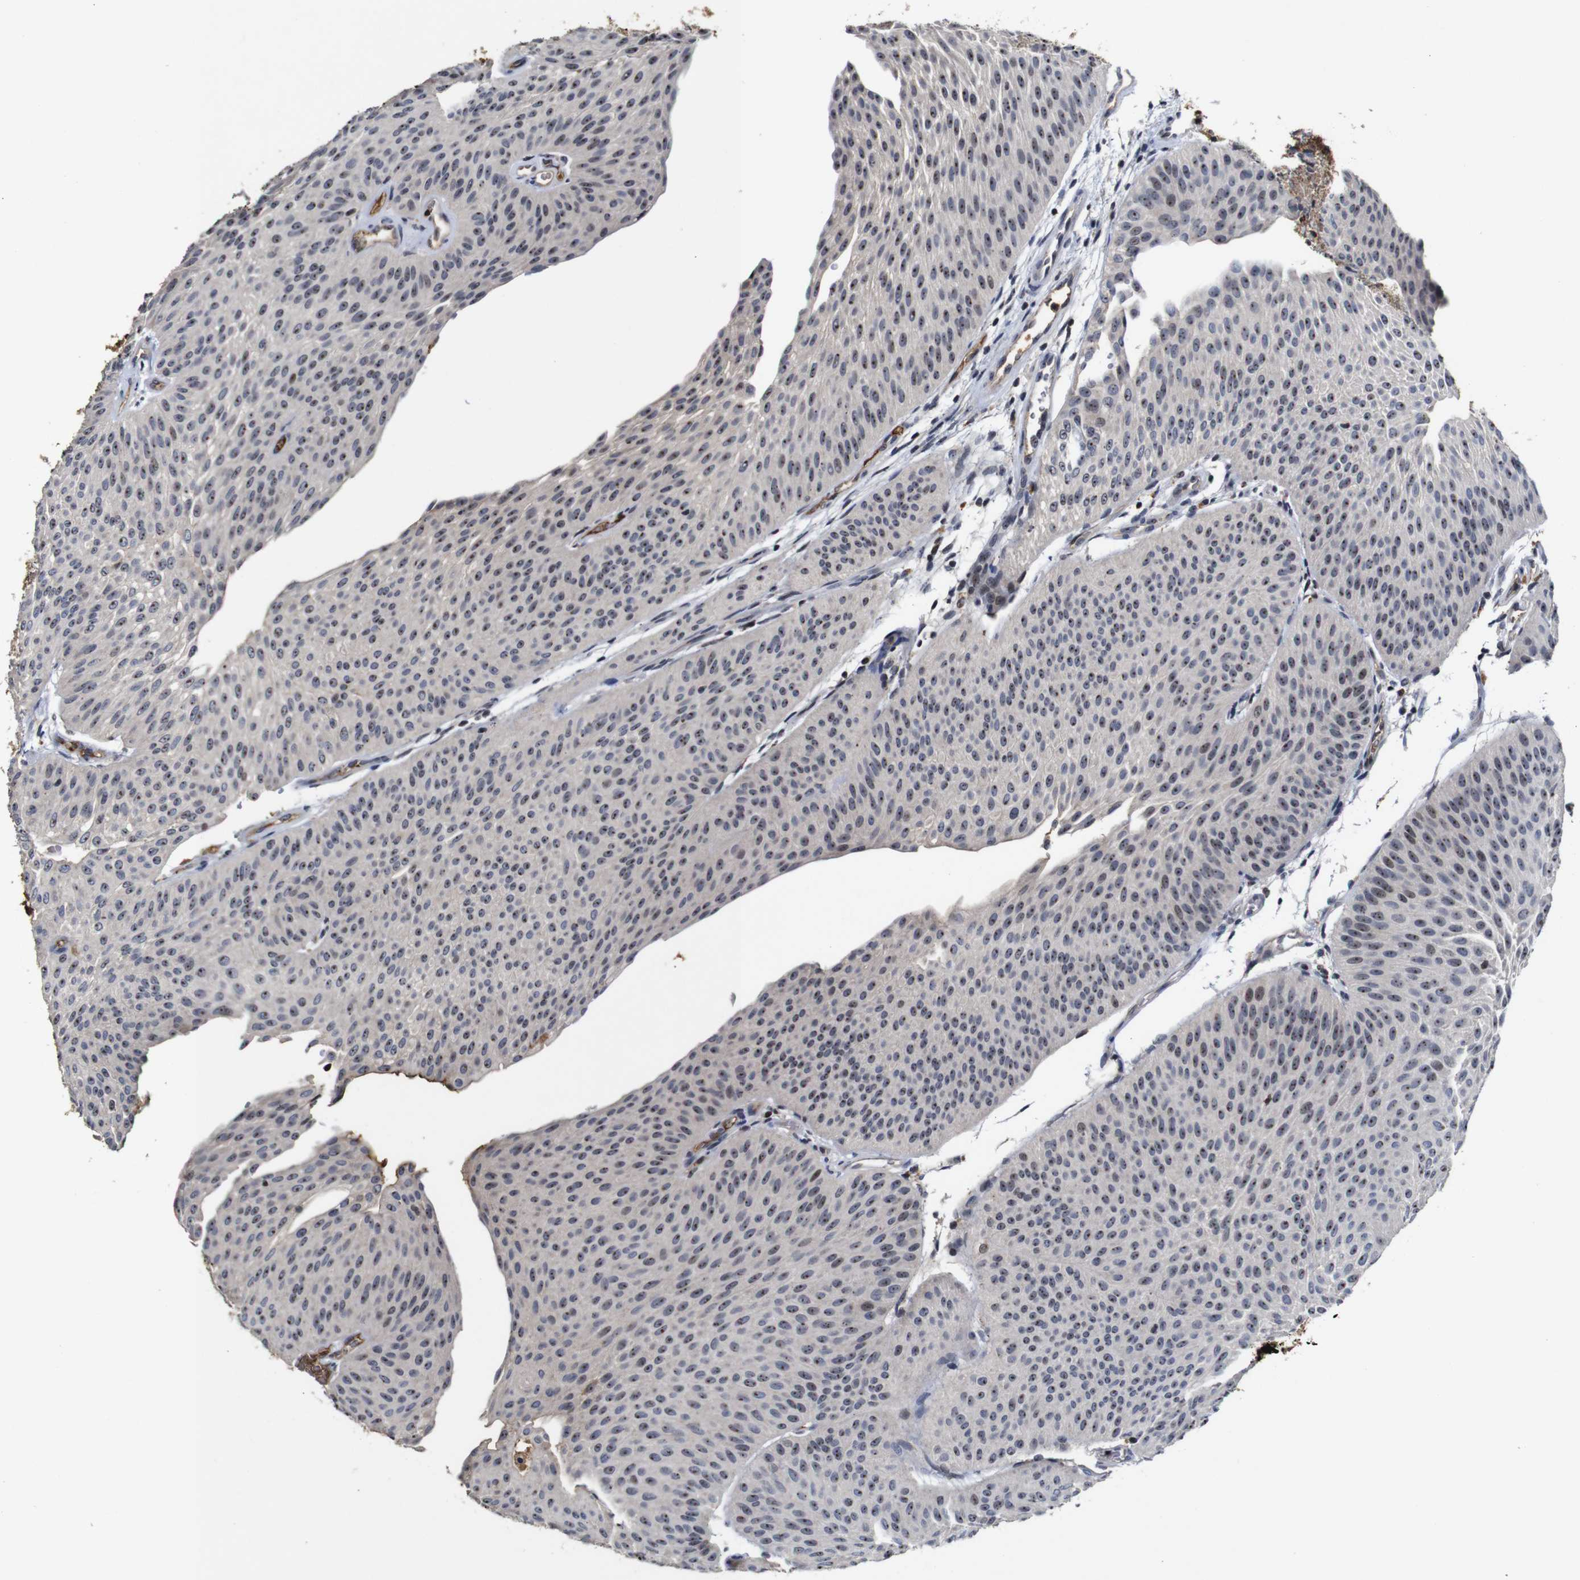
{"staining": {"intensity": "moderate", "quantity": ">75%", "location": "nuclear"}, "tissue": "urothelial cancer", "cell_type": "Tumor cells", "image_type": "cancer", "snomed": [{"axis": "morphology", "description": "Urothelial carcinoma, Low grade"}, {"axis": "topography", "description": "Urinary bladder"}], "caption": "Urothelial carcinoma (low-grade) was stained to show a protein in brown. There is medium levels of moderate nuclear expression in about >75% of tumor cells.", "gene": "MYC", "patient": {"sex": "female", "age": 60}}